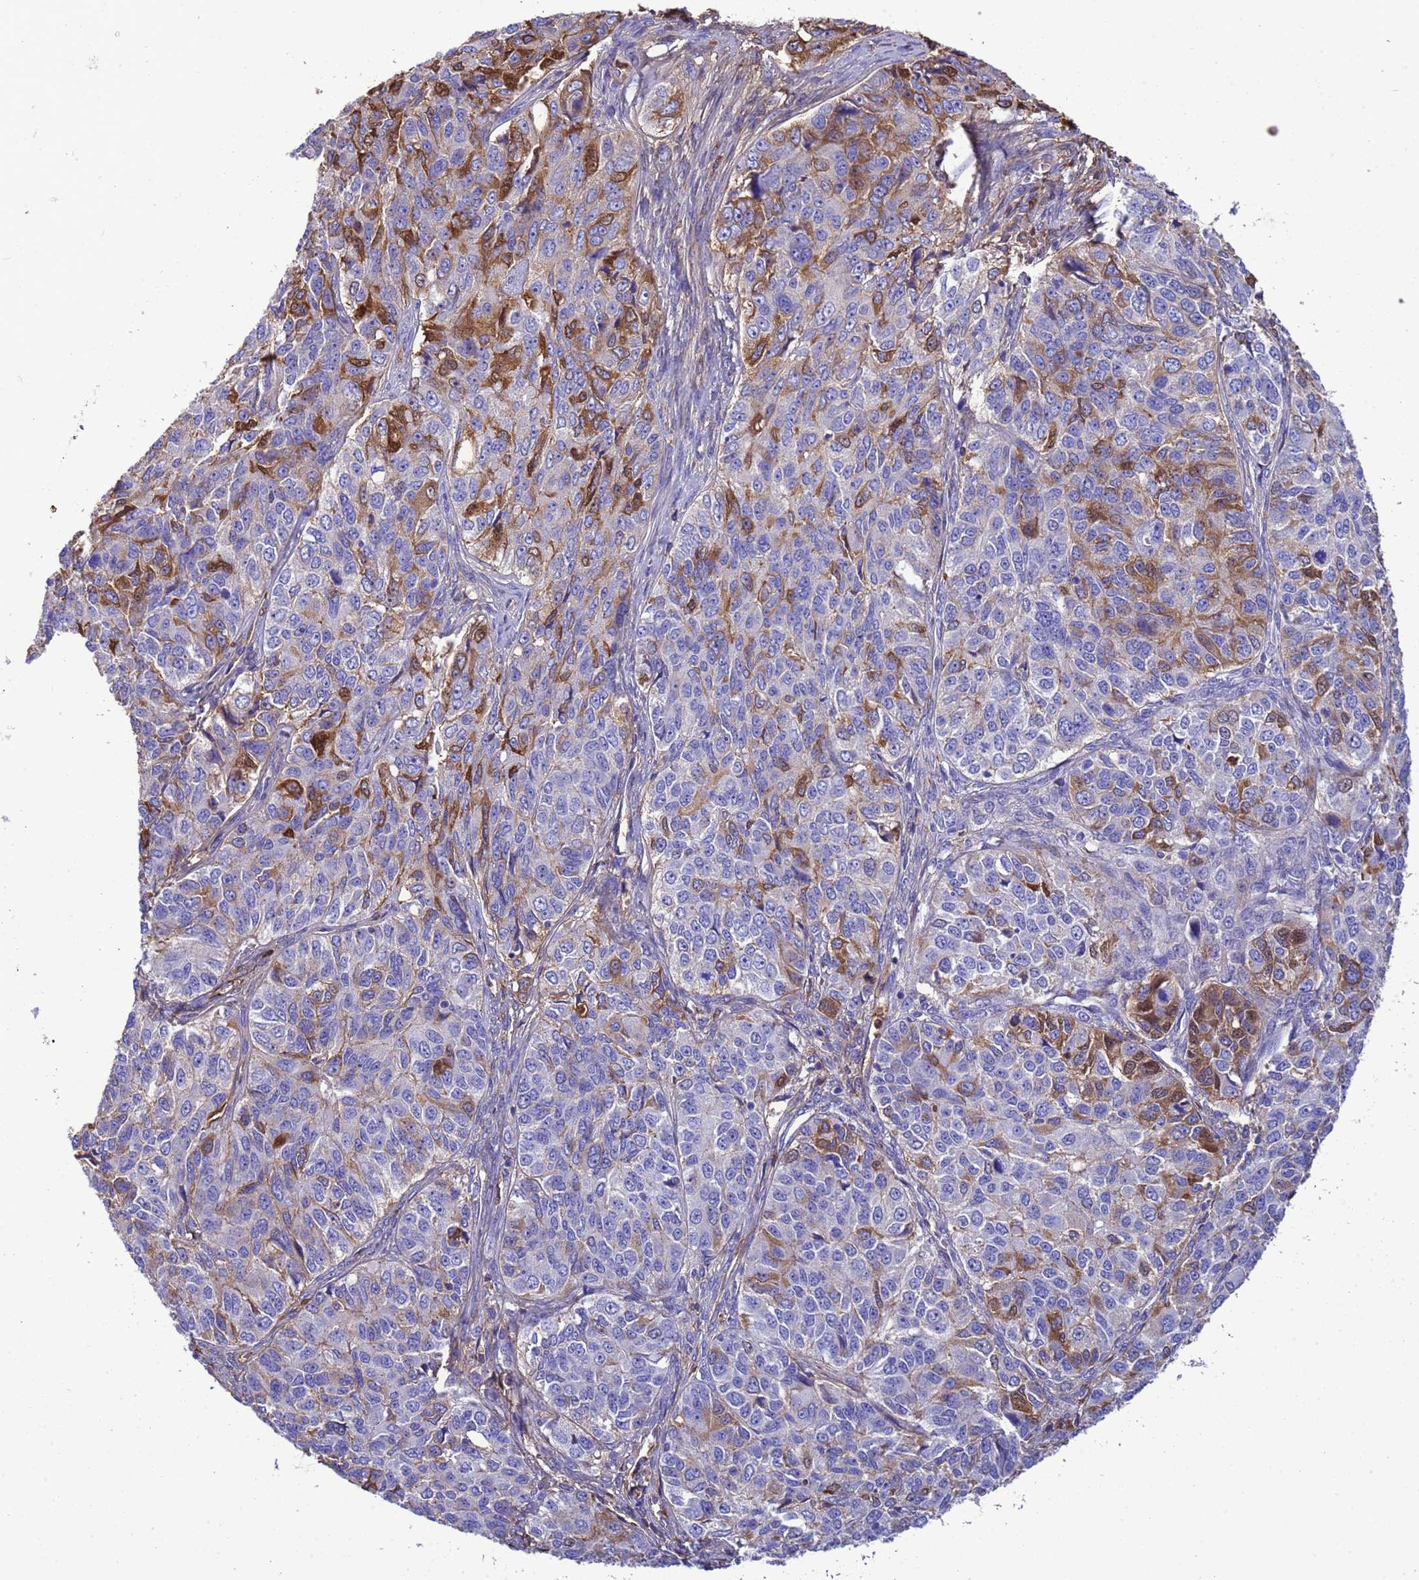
{"staining": {"intensity": "moderate", "quantity": "<25%", "location": "cytoplasmic/membranous,nuclear"}, "tissue": "ovarian cancer", "cell_type": "Tumor cells", "image_type": "cancer", "snomed": [{"axis": "morphology", "description": "Carcinoma, endometroid"}, {"axis": "topography", "description": "Ovary"}], "caption": "The photomicrograph displays immunohistochemical staining of ovarian cancer. There is moderate cytoplasmic/membranous and nuclear positivity is present in about <25% of tumor cells.", "gene": "H1-7", "patient": {"sex": "female", "age": 51}}